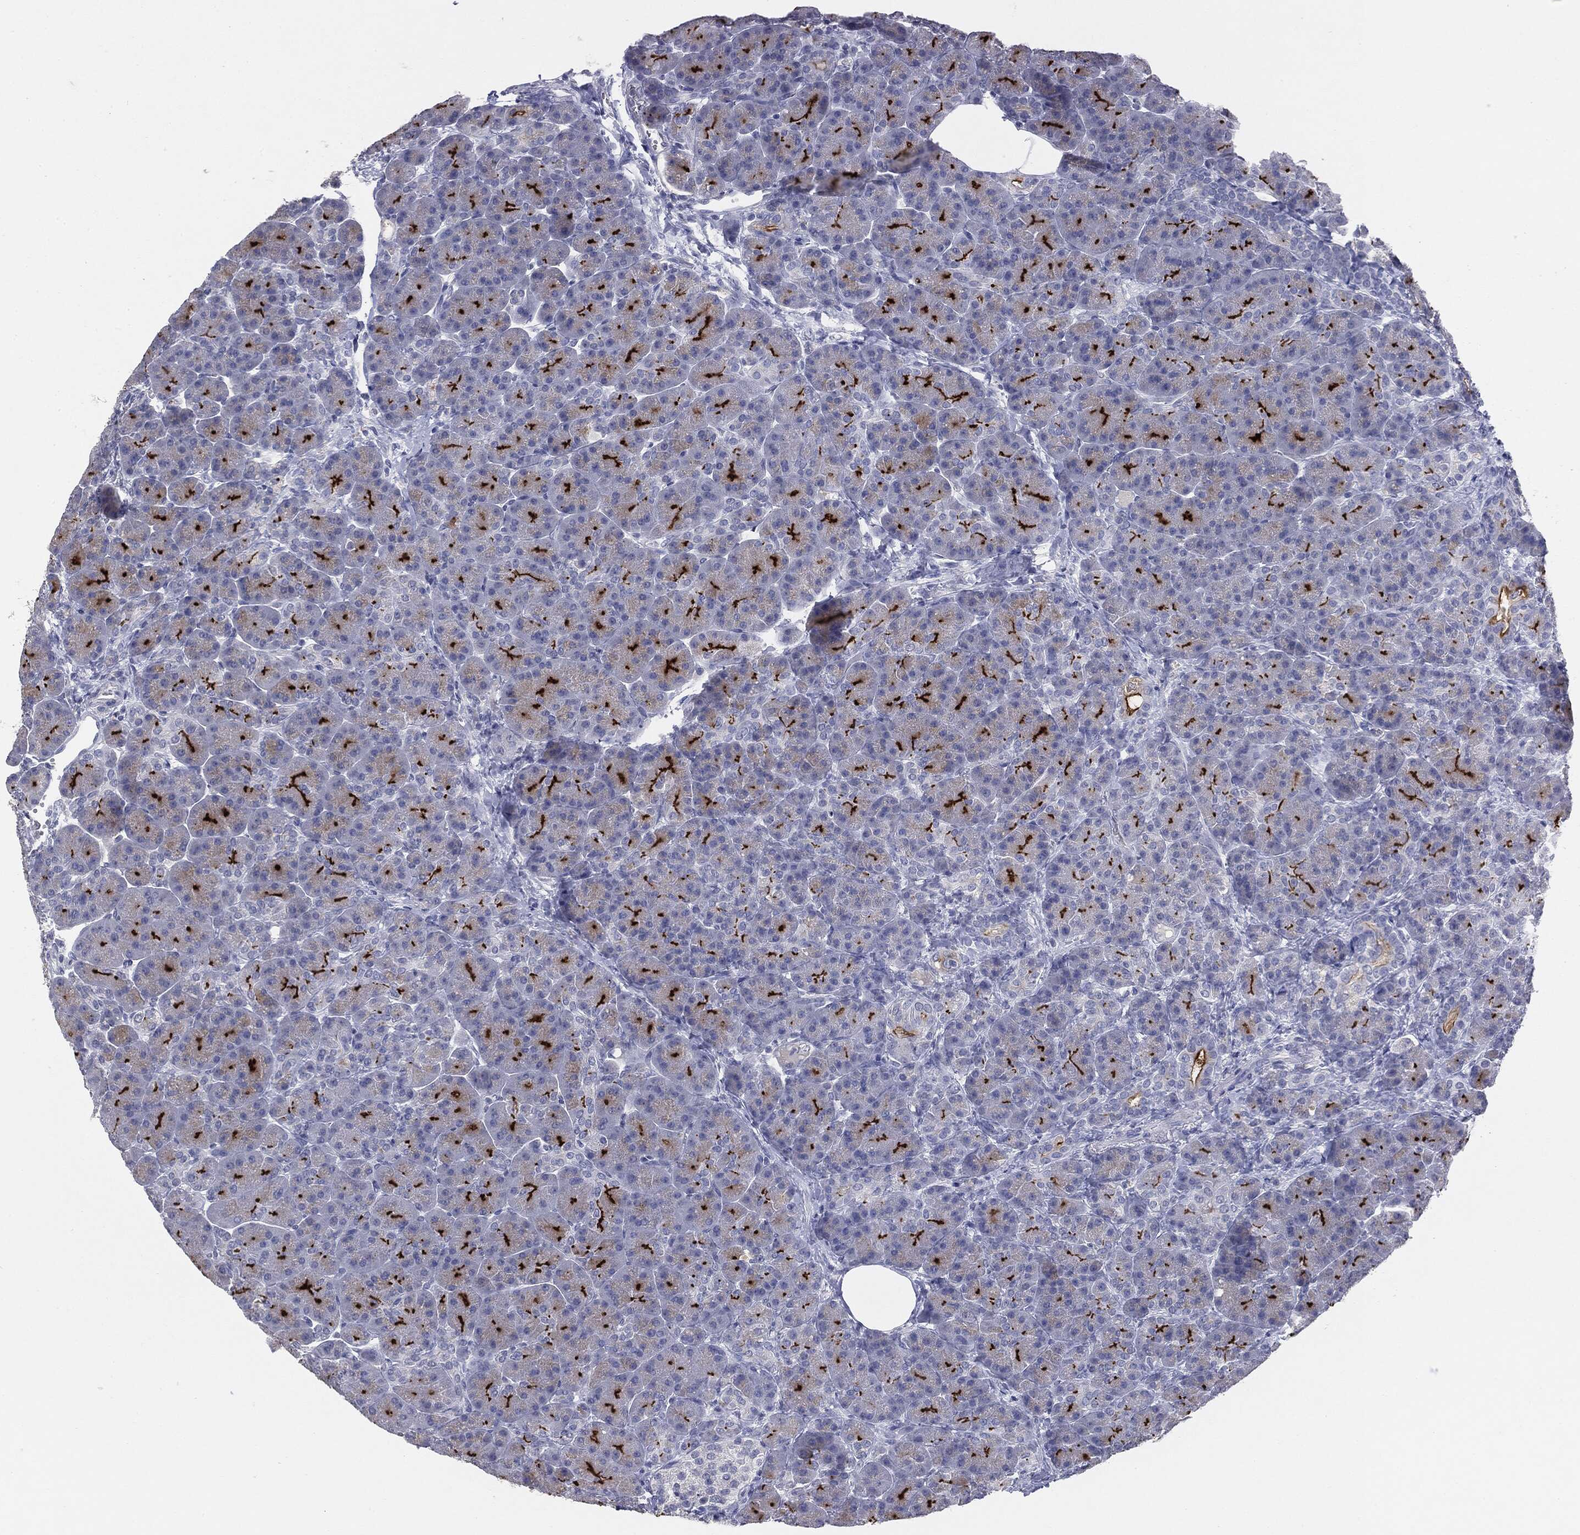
{"staining": {"intensity": "strong", "quantity": "<25%", "location": "cytoplasmic/membranous"}, "tissue": "pancreas", "cell_type": "Exocrine glandular cells", "image_type": "normal", "snomed": [{"axis": "morphology", "description": "Normal tissue, NOS"}, {"axis": "topography", "description": "Pancreas"}], "caption": "Normal pancreas demonstrates strong cytoplasmic/membranous staining in approximately <25% of exocrine glandular cells, visualized by immunohistochemistry.", "gene": "MUC1", "patient": {"sex": "female", "age": 63}}